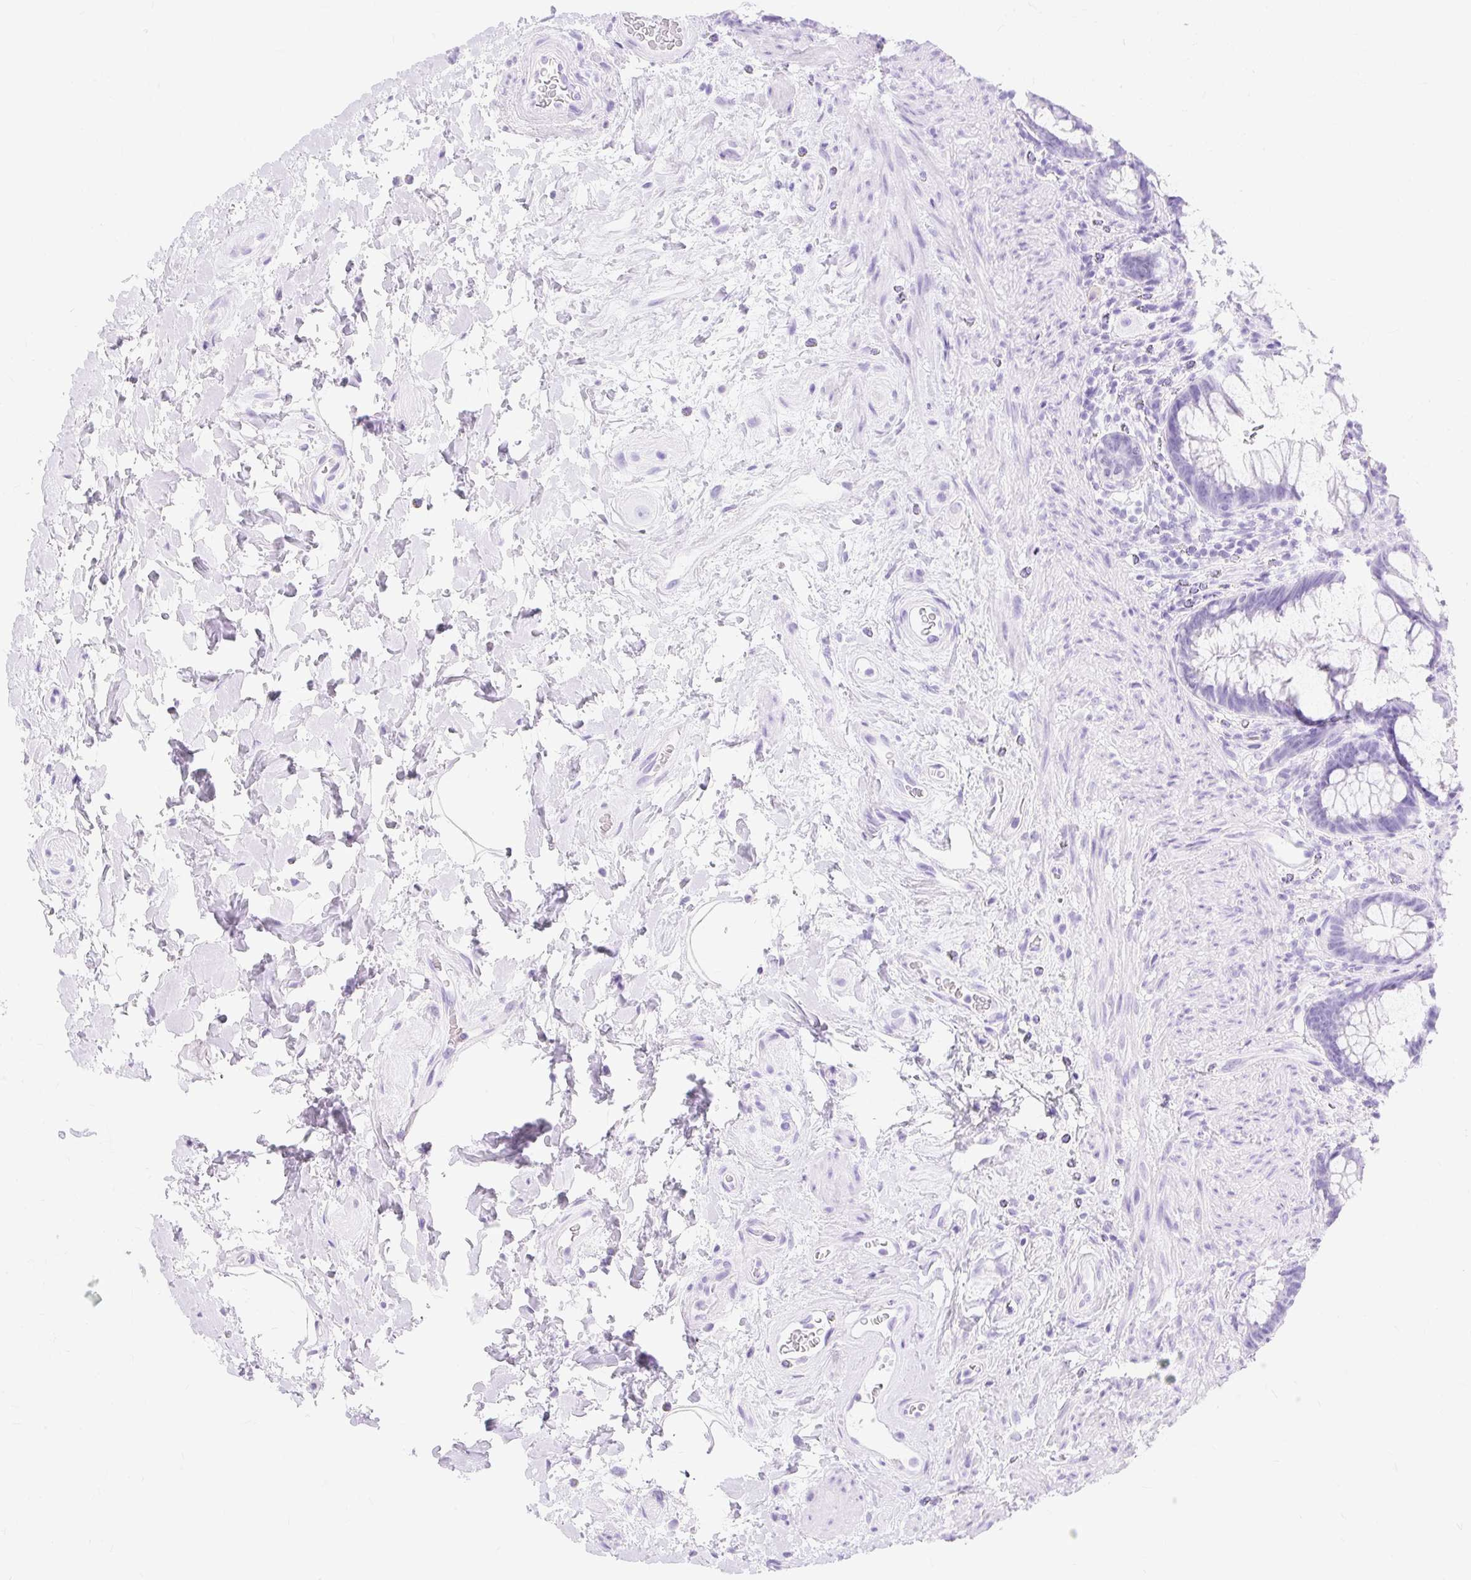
{"staining": {"intensity": "negative", "quantity": "none", "location": "none"}, "tissue": "rectum", "cell_type": "Glandular cells", "image_type": "normal", "snomed": [{"axis": "morphology", "description": "Normal tissue, NOS"}, {"axis": "topography", "description": "Rectum"}], "caption": "Glandular cells show no significant staining in normal rectum. Nuclei are stained in blue.", "gene": "MBP", "patient": {"sex": "male", "age": 53}}